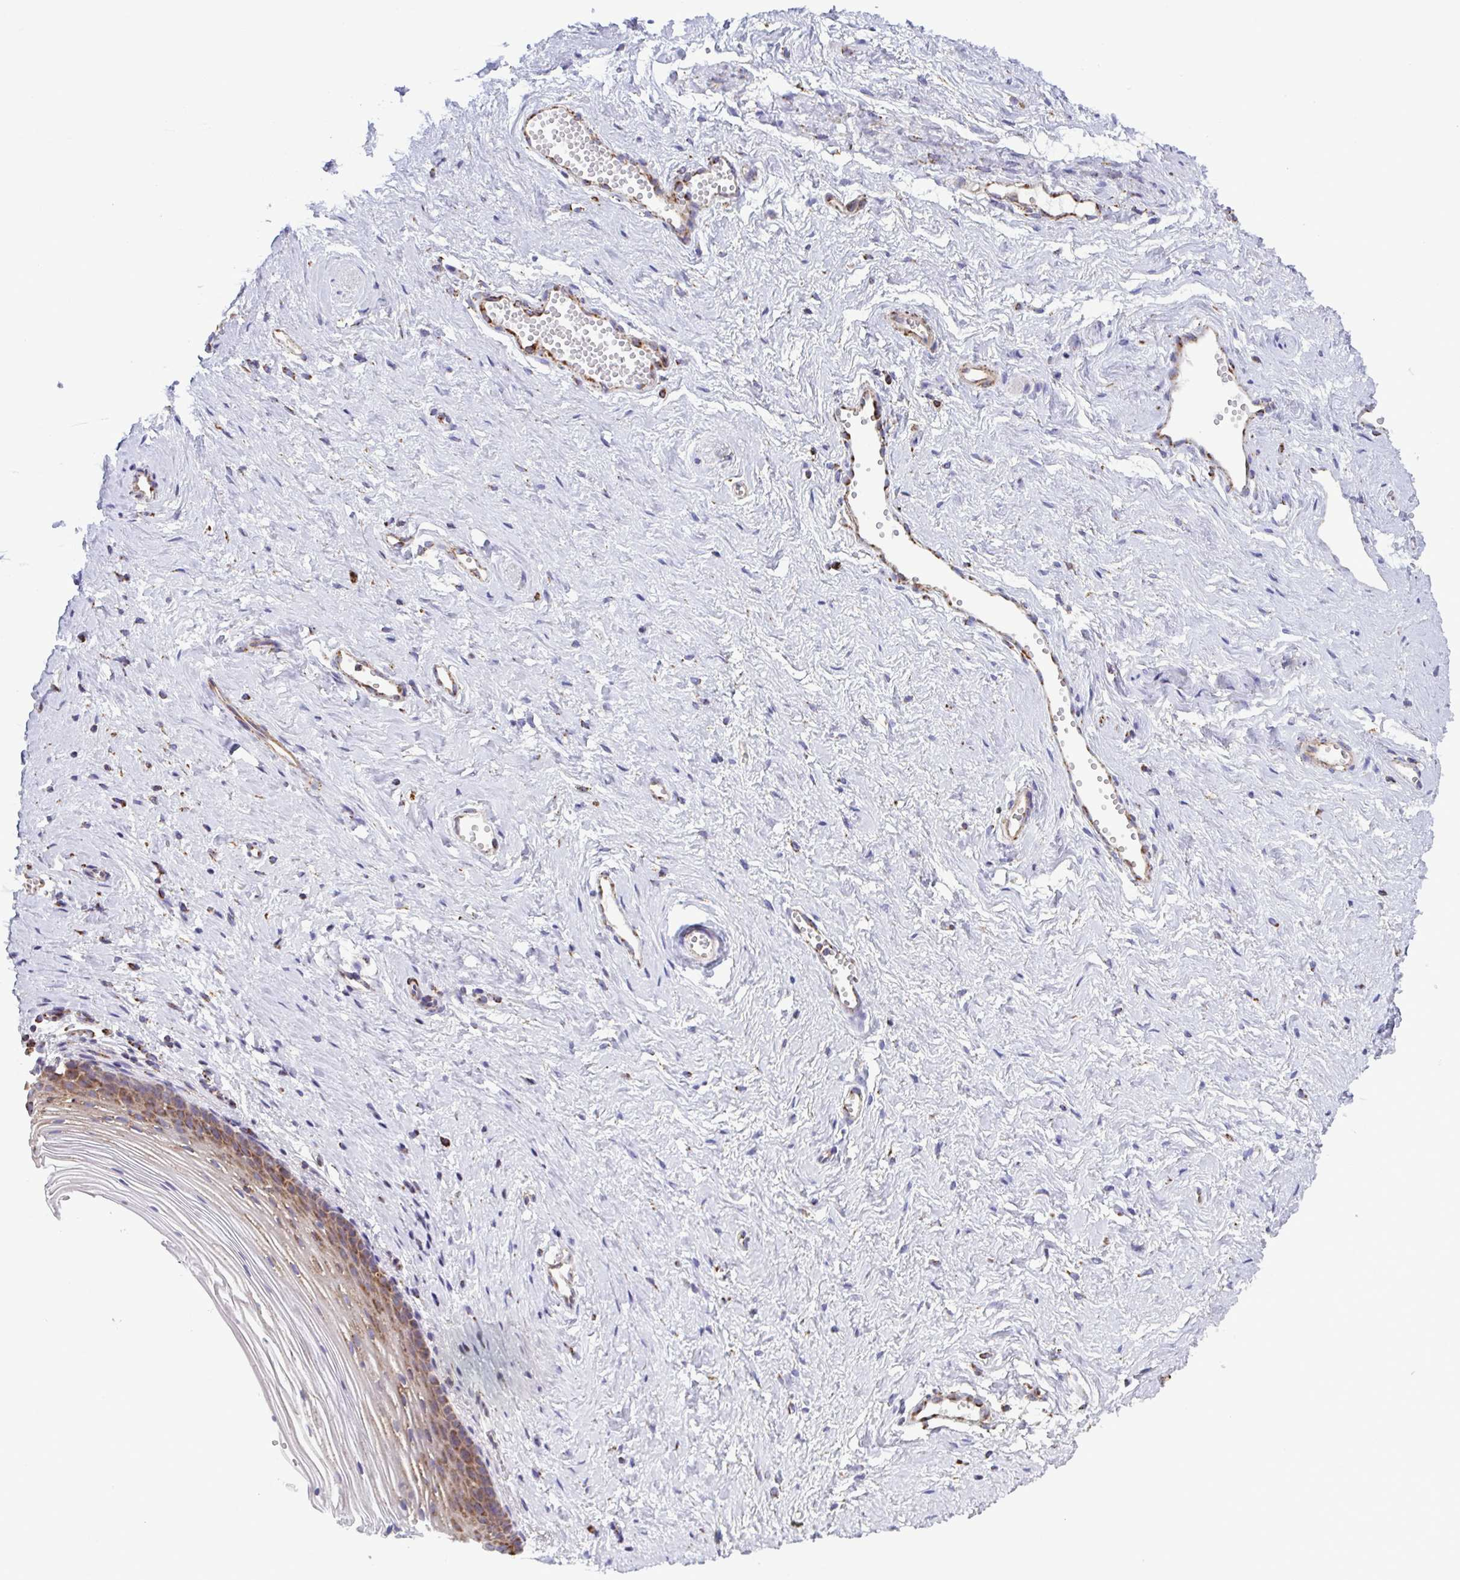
{"staining": {"intensity": "strong", "quantity": "25%-75%", "location": "cytoplasmic/membranous"}, "tissue": "vagina", "cell_type": "Squamous epithelial cells", "image_type": "normal", "snomed": [{"axis": "morphology", "description": "Normal tissue, NOS"}, {"axis": "topography", "description": "Vagina"}], "caption": "This is a photomicrograph of immunohistochemistry staining of benign vagina, which shows strong positivity in the cytoplasmic/membranous of squamous epithelial cells.", "gene": "CSDE1", "patient": {"sex": "female", "age": 56}}